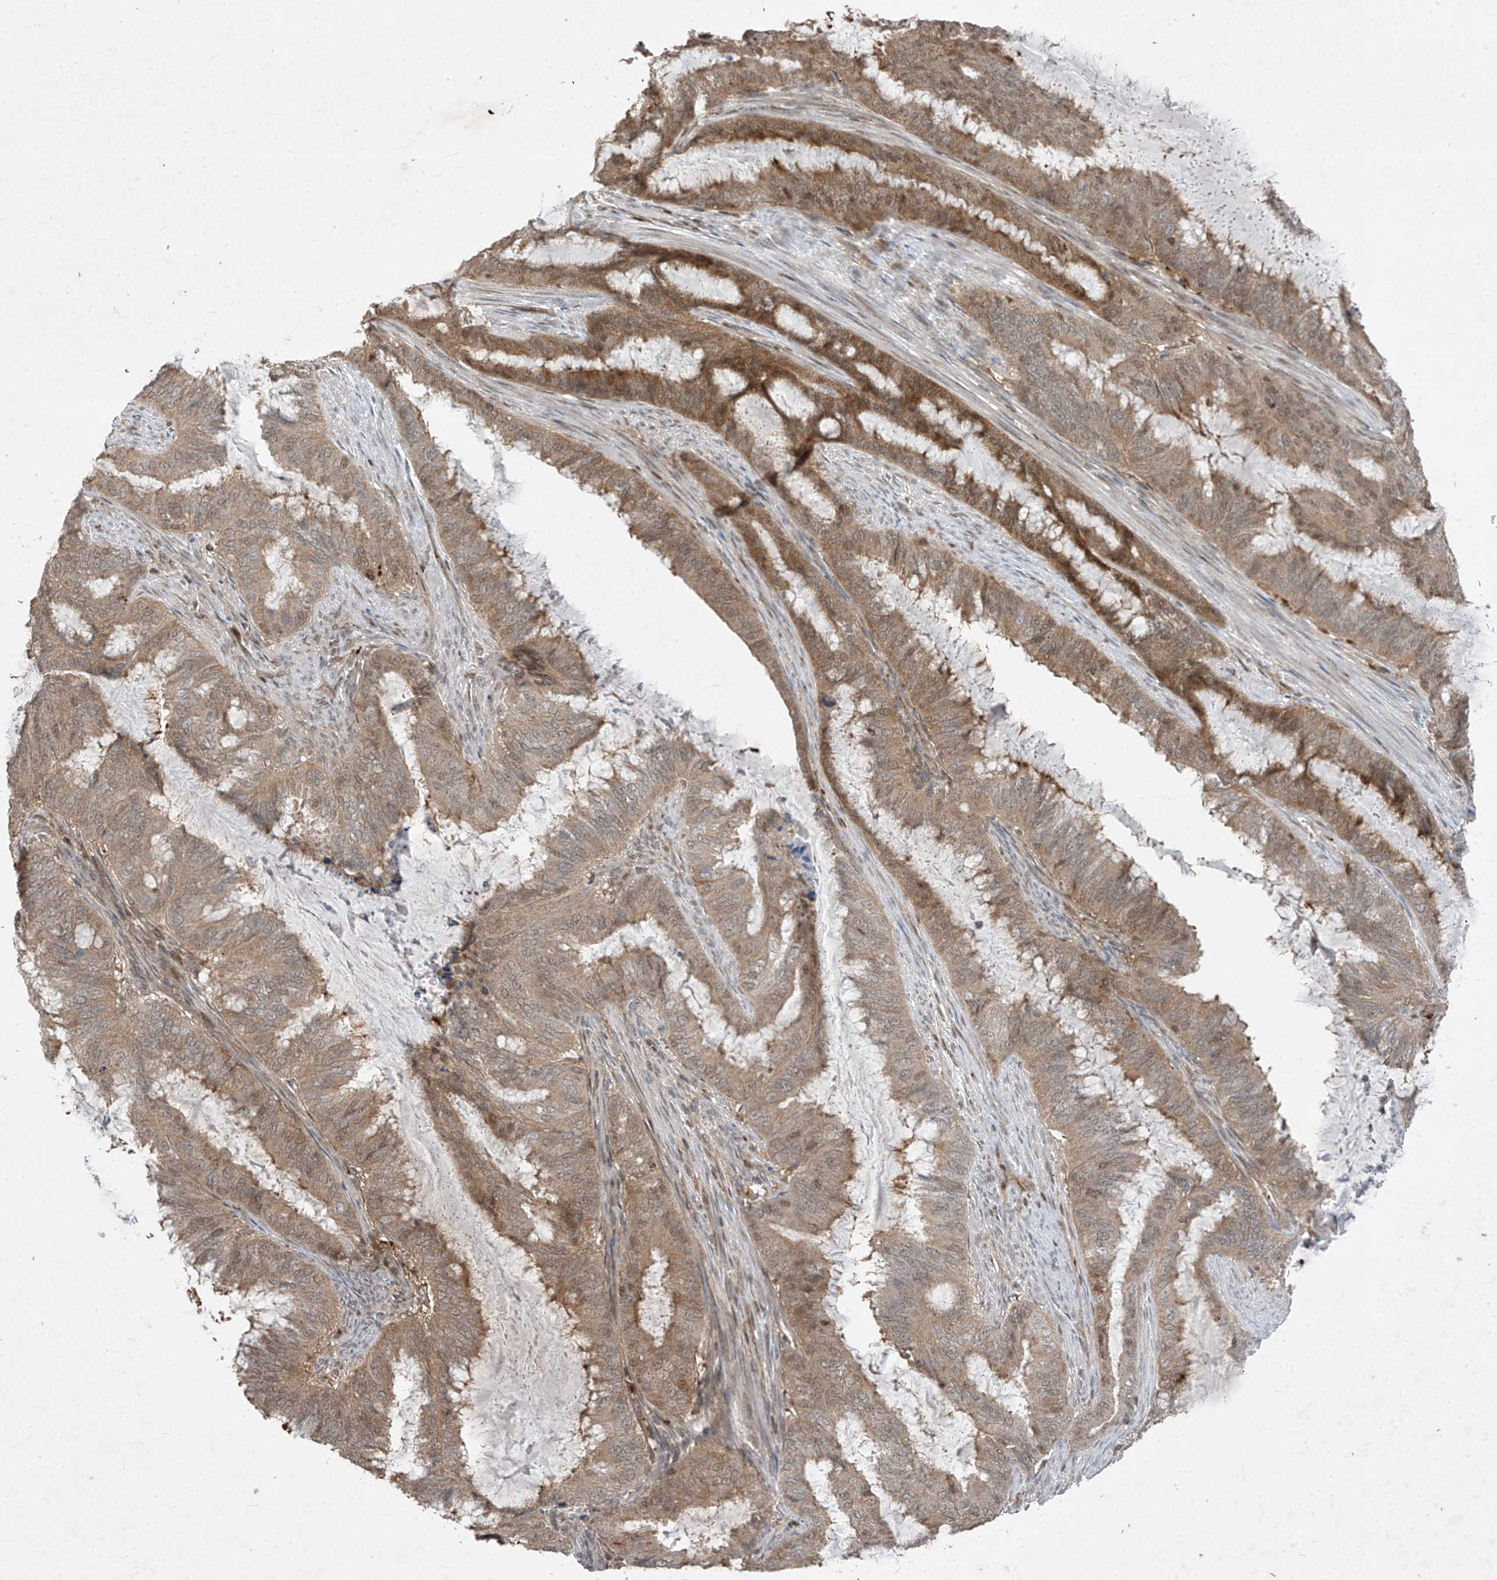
{"staining": {"intensity": "moderate", "quantity": "25%-75%", "location": "cytoplasmic/membranous,nuclear"}, "tissue": "endometrial cancer", "cell_type": "Tumor cells", "image_type": "cancer", "snomed": [{"axis": "morphology", "description": "Adenocarcinoma, NOS"}, {"axis": "topography", "description": "Endometrium"}], "caption": "Immunohistochemistry (DAB (3,3'-diaminobenzidine)) staining of endometrial adenocarcinoma demonstrates moderate cytoplasmic/membranous and nuclear protein staining in approximately 25%-75% of tumor cells.", "gene": "ZNF358", "patient": {"sex": "female", "age": 51}}